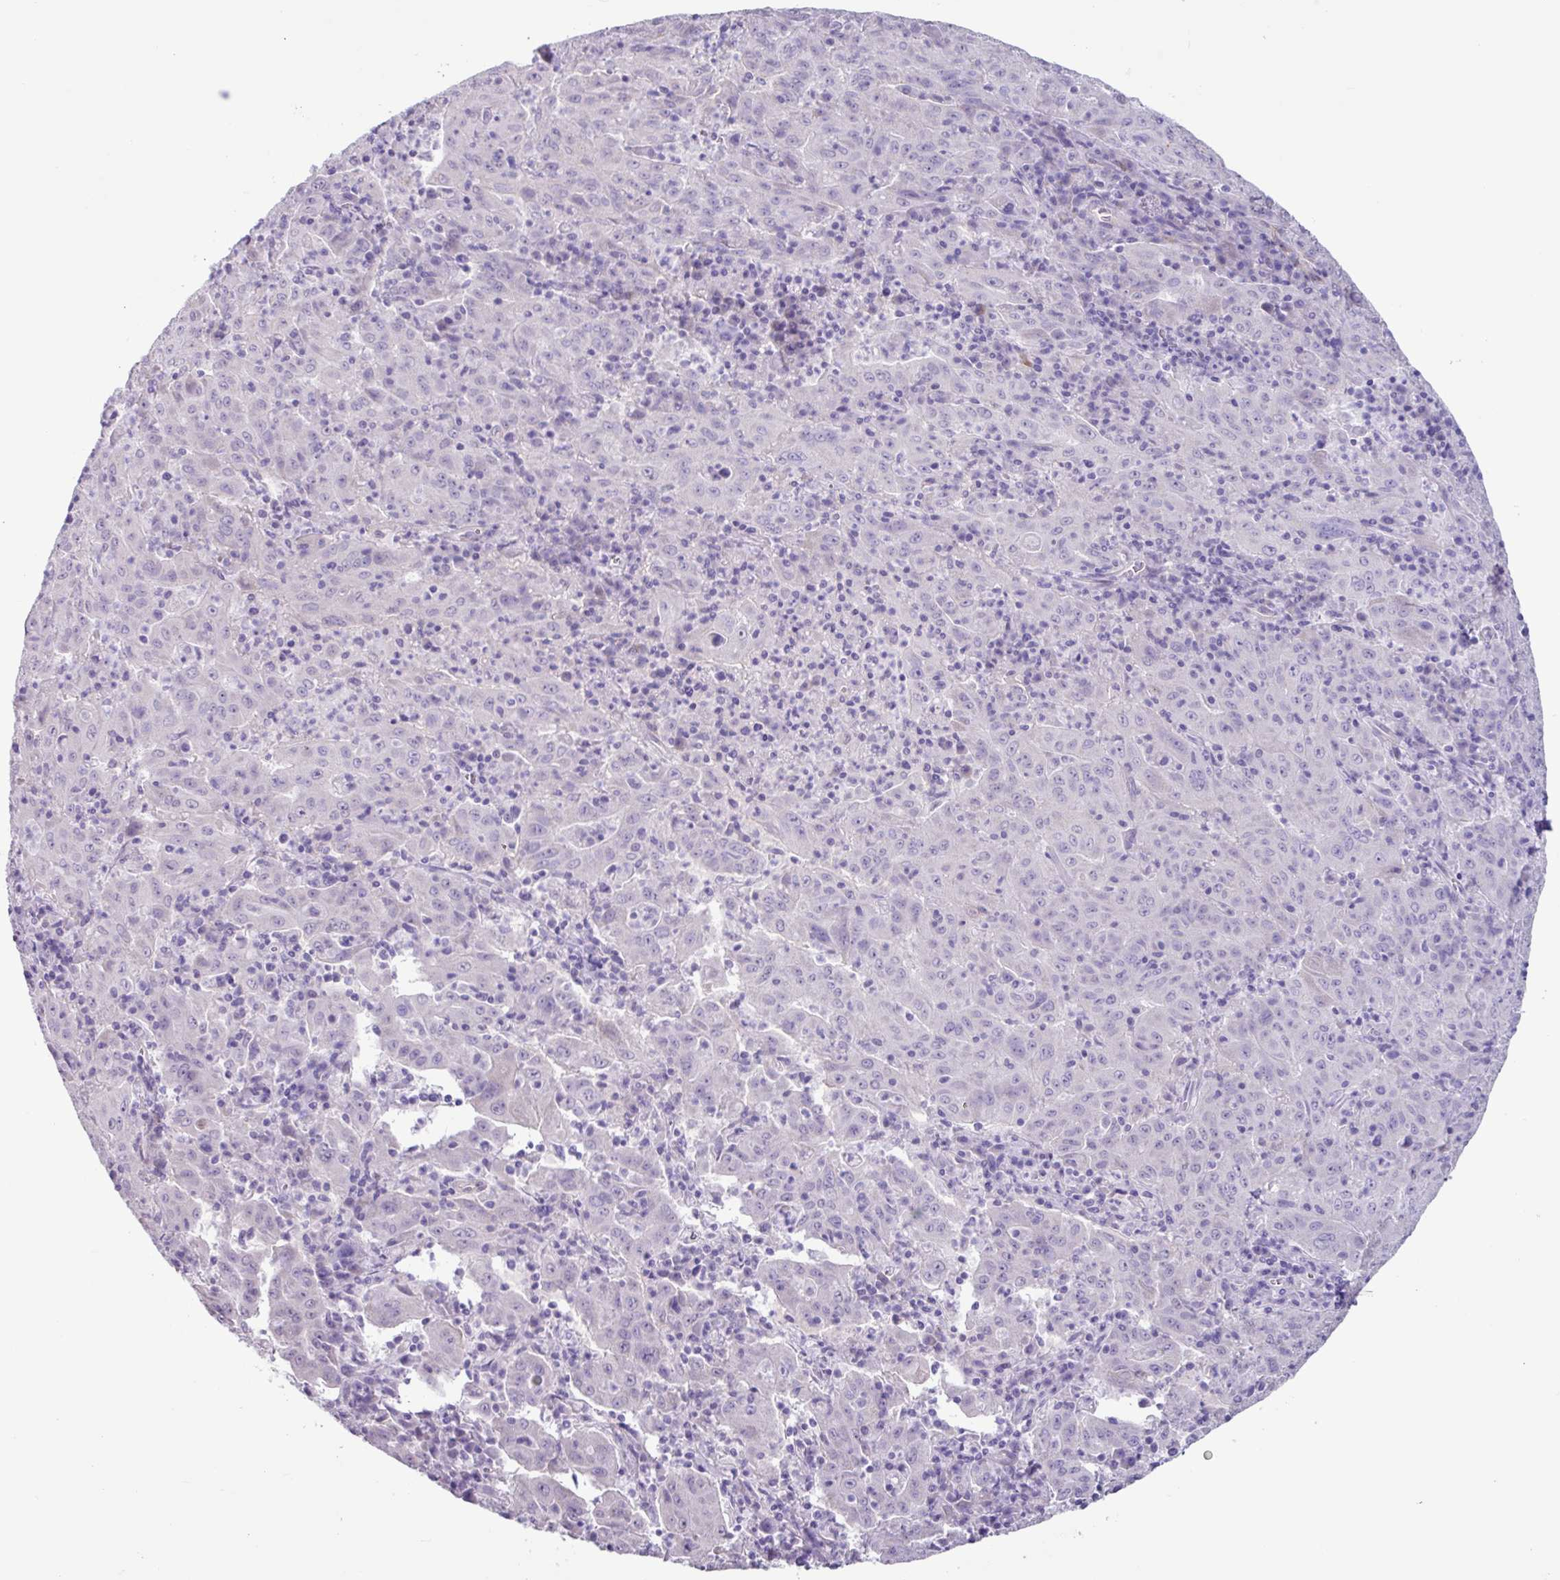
{"staining": {"intensity": "negative", "quantity": "none", "location": "none"}, "tissue": "pancreatic cancer", "cell_type": "Tumor cells", "image_type": "cancer", "snomed": [{"axis": "morphology", "description": "Adenocarcinoma, NOS"}, {"axis": "topography", "description": "Pancreas"}], "caption": "Tumor cells are negative for brown protein staining in adenocarcinoma (pancreatic).", "gene": "OTX1", "patient": {"sex": "male", "age": 63}}